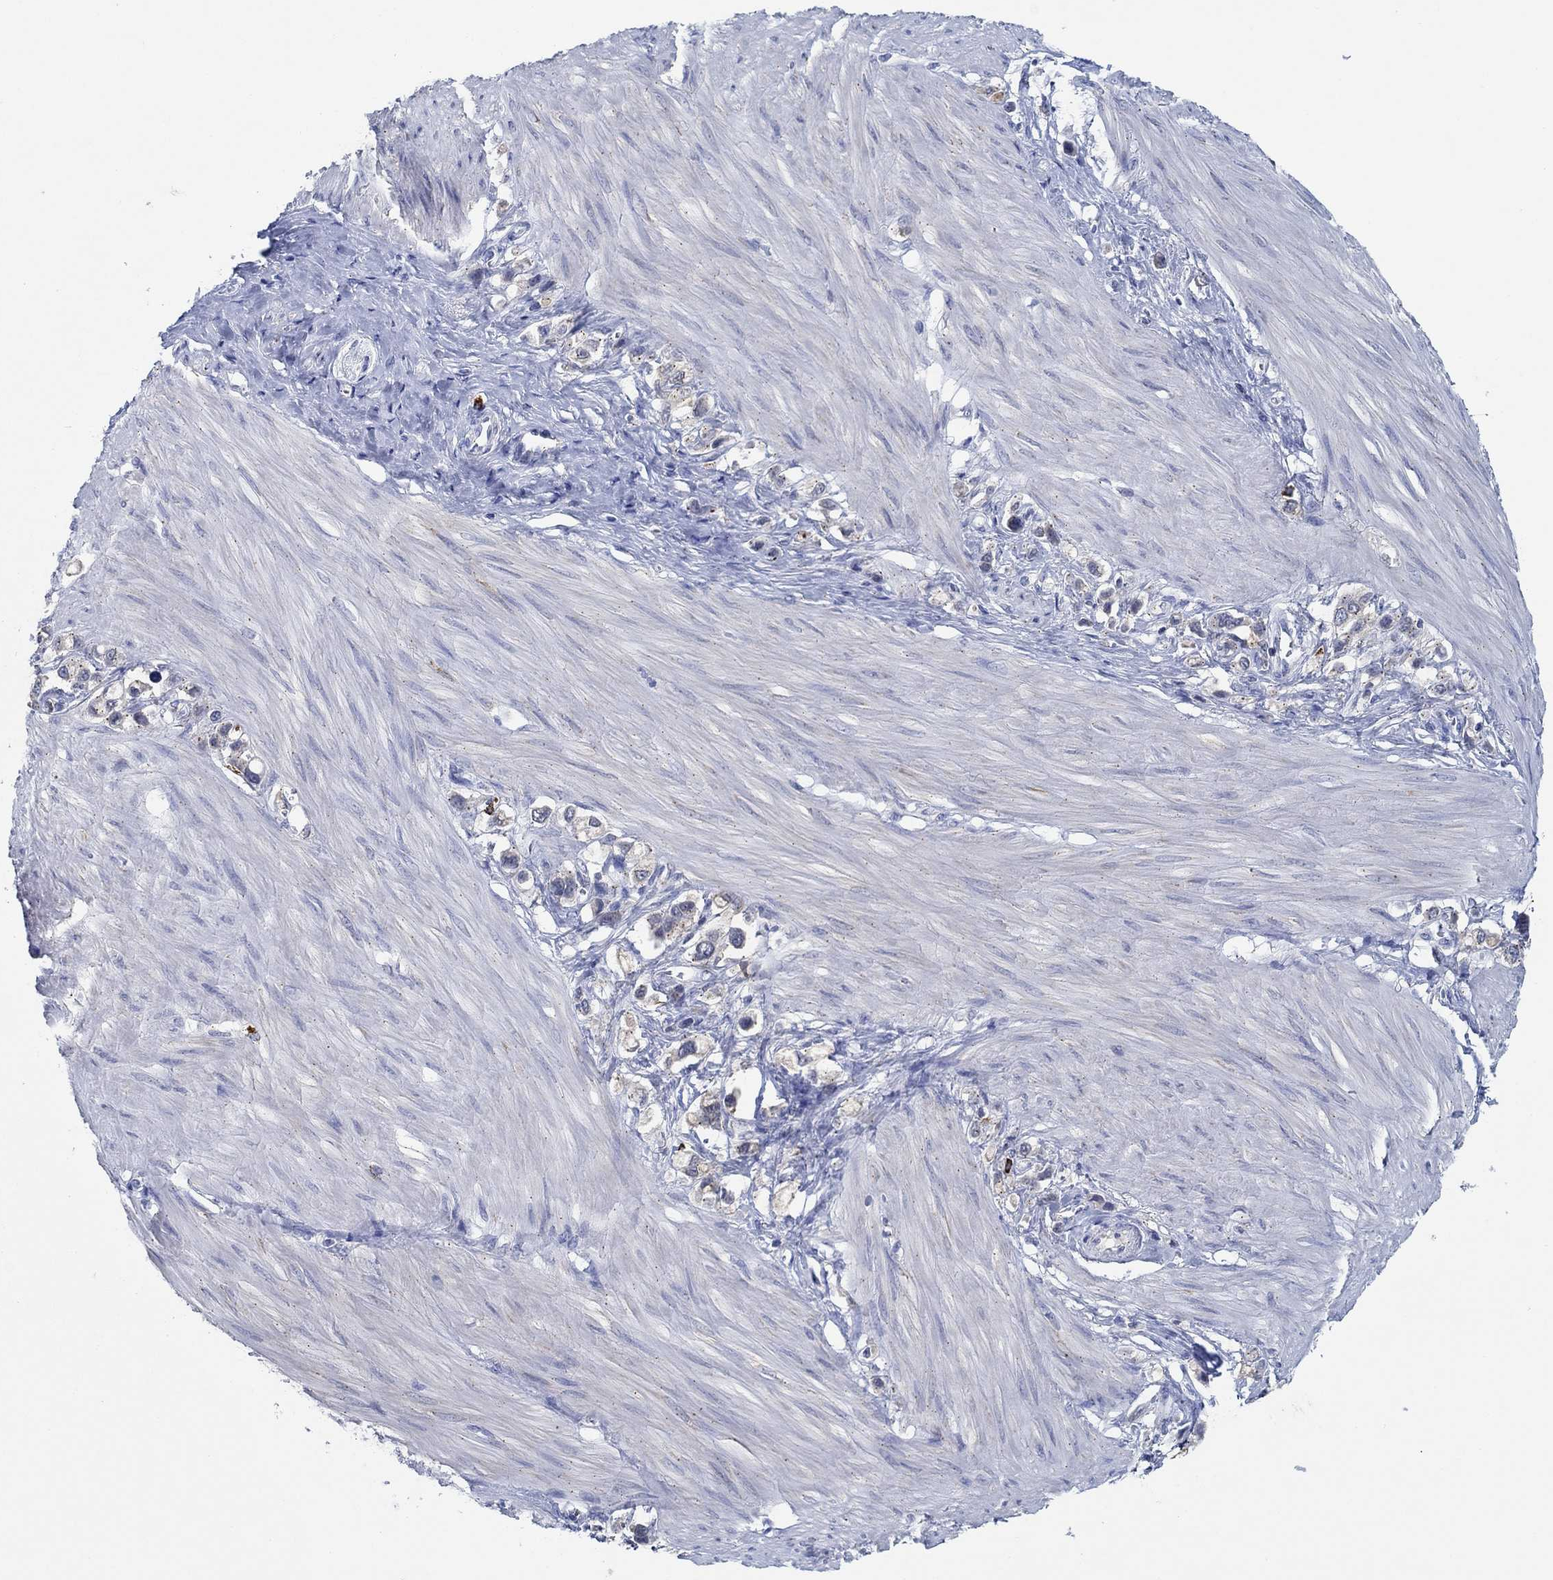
{"staining": {"intensity": "negative", "quantity": "none", "location": "none"}, "tissue": "stomach cancer", "cell_type": "Tumor cells", "image_type": "cancer", "snomed": [{"axis": "morphology", "description": "Normal tissue, NOS"}, {"axis": "morphology", "description": "Adenocarcinoma, NOS"}, {"axis": "morphology", "description": "Adenocarcinoma, High grade"}, {"axis": "topography", "description": "Stomach, upper"}, {"axis": "topography", "description": "Stomach"}], "caption": "Tumor cells show no significant protein expression in stomach high-grade adenocarcinoma. Brightfield microscopy of immunohistochemistry stained with DAB (brown) and hematoxylin (blue), captured at high magnification.", "gene": "CPM", "patient": {"sex": "female", "age": 65}}